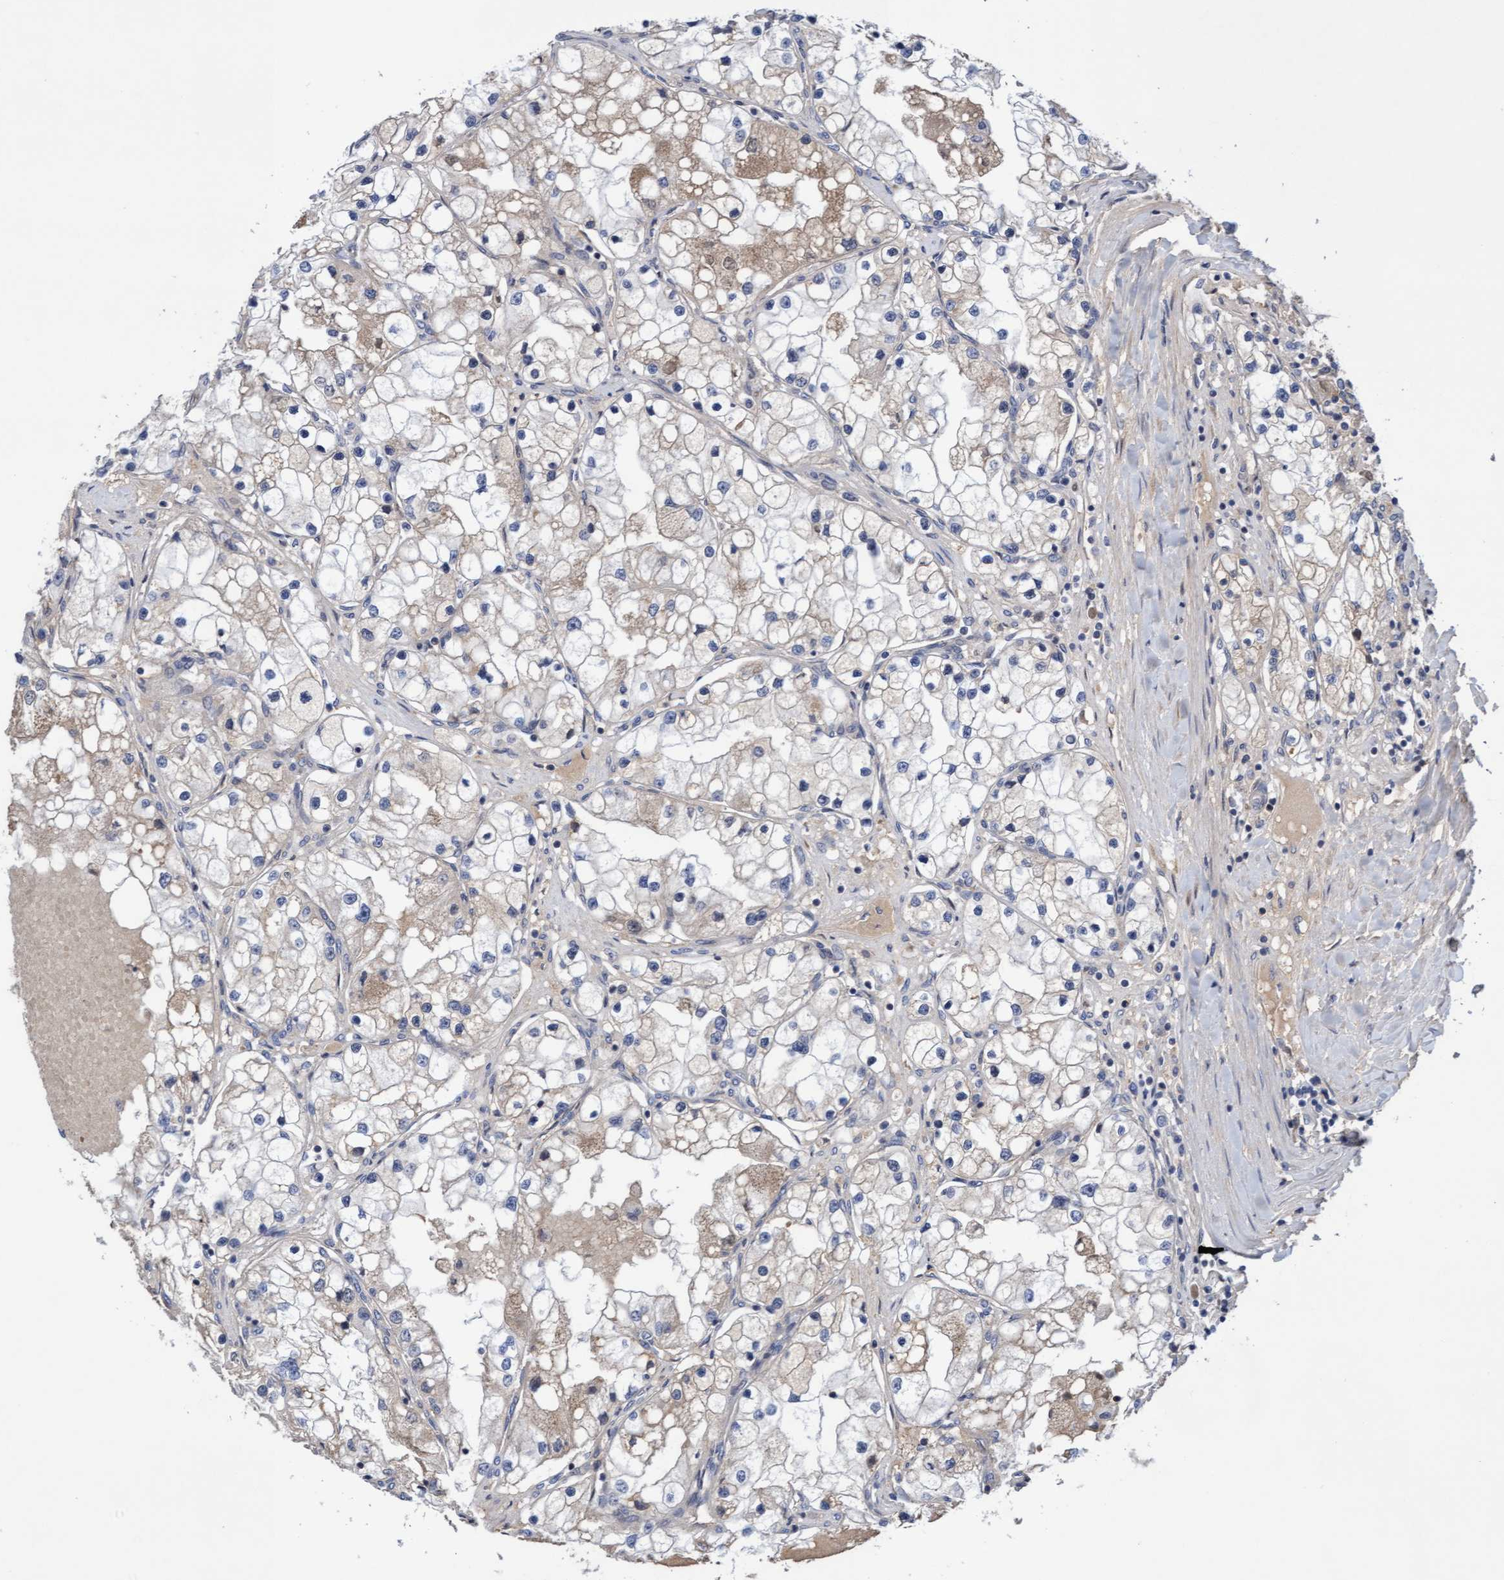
{"staining": {"intensity": "weak", "quantity": "25%-75%", "location": "cytoplasmic/membranous"}, "tissue": "renal cancer", "cell_type": "Tumor cells", "image_type": "cancer", "snomed": [{"axis": "morphology", "description": "Adenocarcinoma, NOS"}, {"axis": "topography", "description": "Kidney"}], "caption": "Tumor cells display low levels of weak cytoplasmic/membranous positivity in approximately 25%-75% of cells in renal adenocarcinoma. (DAB (3,3'-diaminobenzidine) = brown stain, brightfield microscopy at high magnification).", "gene": "COBL", "patient": {"sex": "male", "age": 68}}